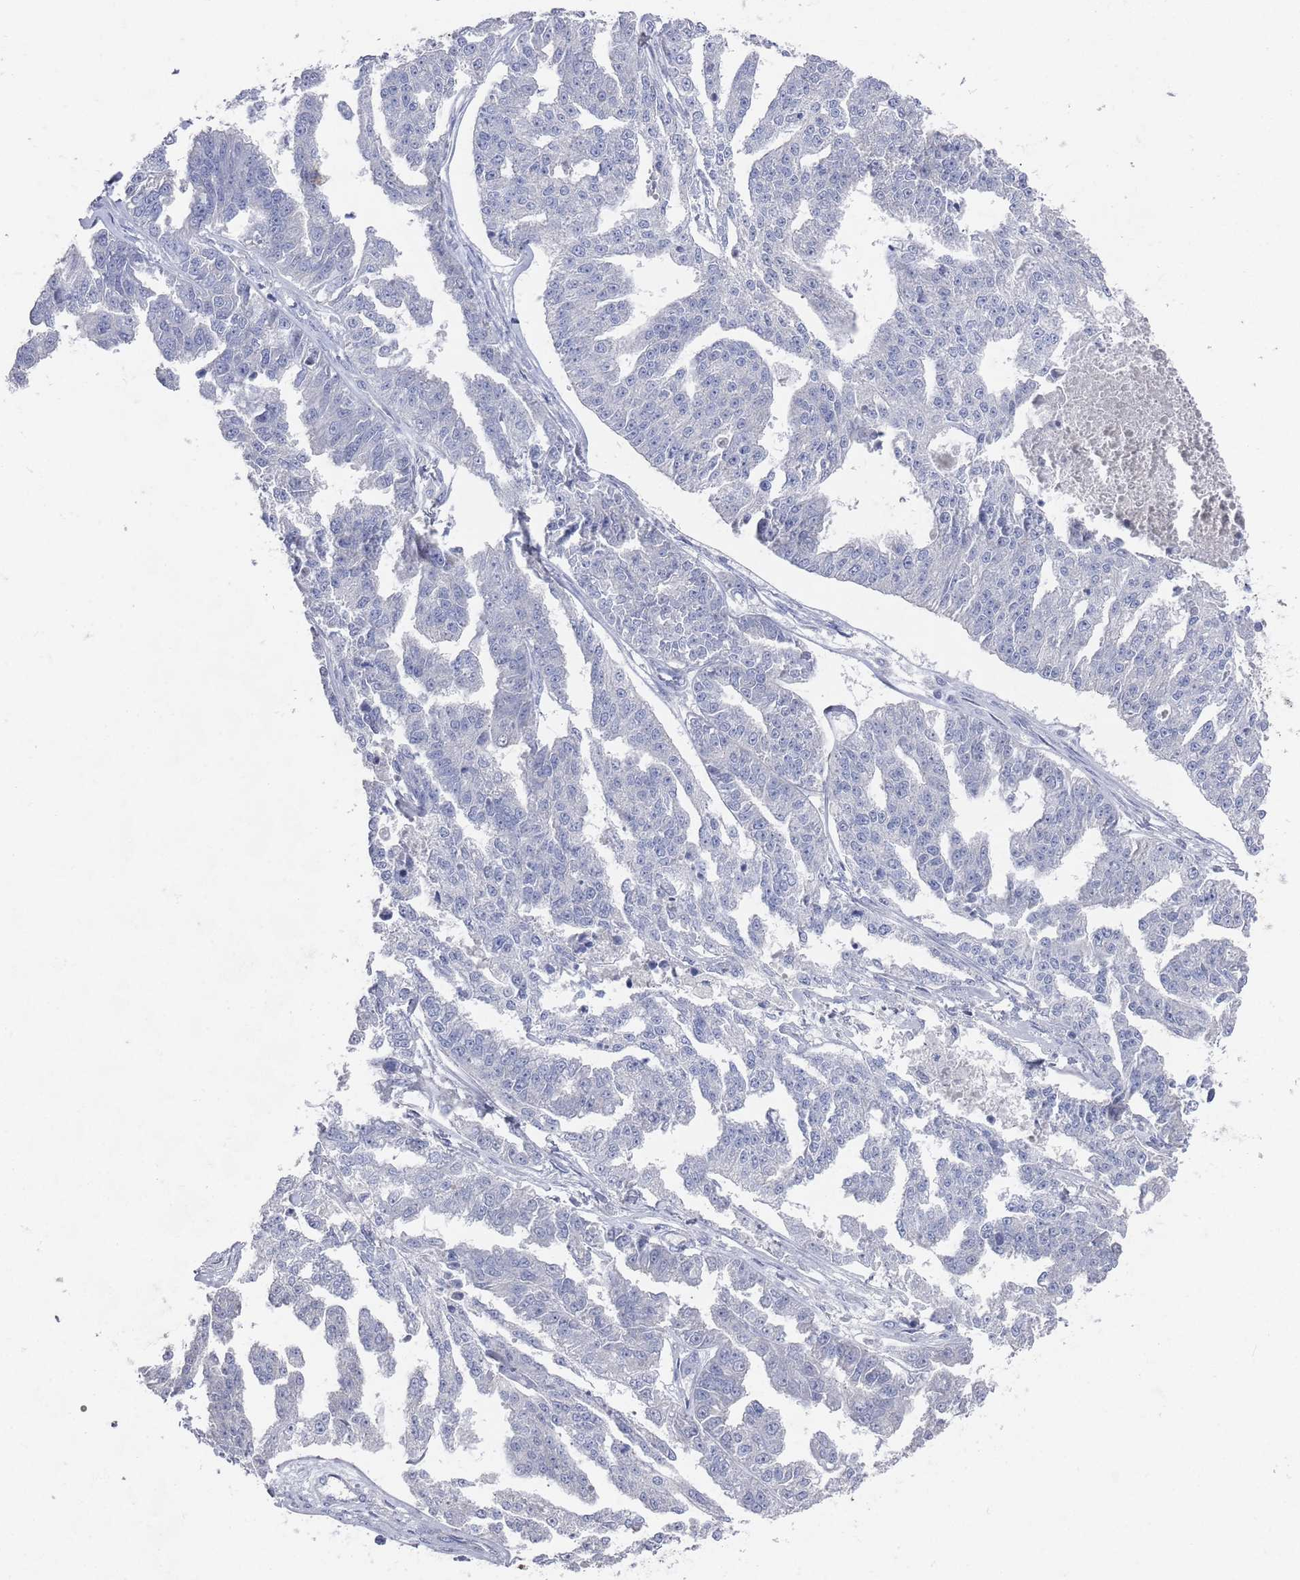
{"staining": {"intensity": "negative", "quantity": "none", "location": "none"}, "tissue": "ovarian cancer", "cell_type": "Tumor cells", "image_type": "cancer", "snomed": [{"axis": "morphology", "description": "Cystadenocarcinoma, serous, NOS"}, {"axis": "topography", "description": "Ovary"}], "caption": "Human ovarian cancer (serous cystadenocarcinoma) stained for a protein using immunohistochemistry (IHC) exhibits no staining in tumor cells.", "gene": "TMCO3", "patient": {"sex": "female", "age": 58}}